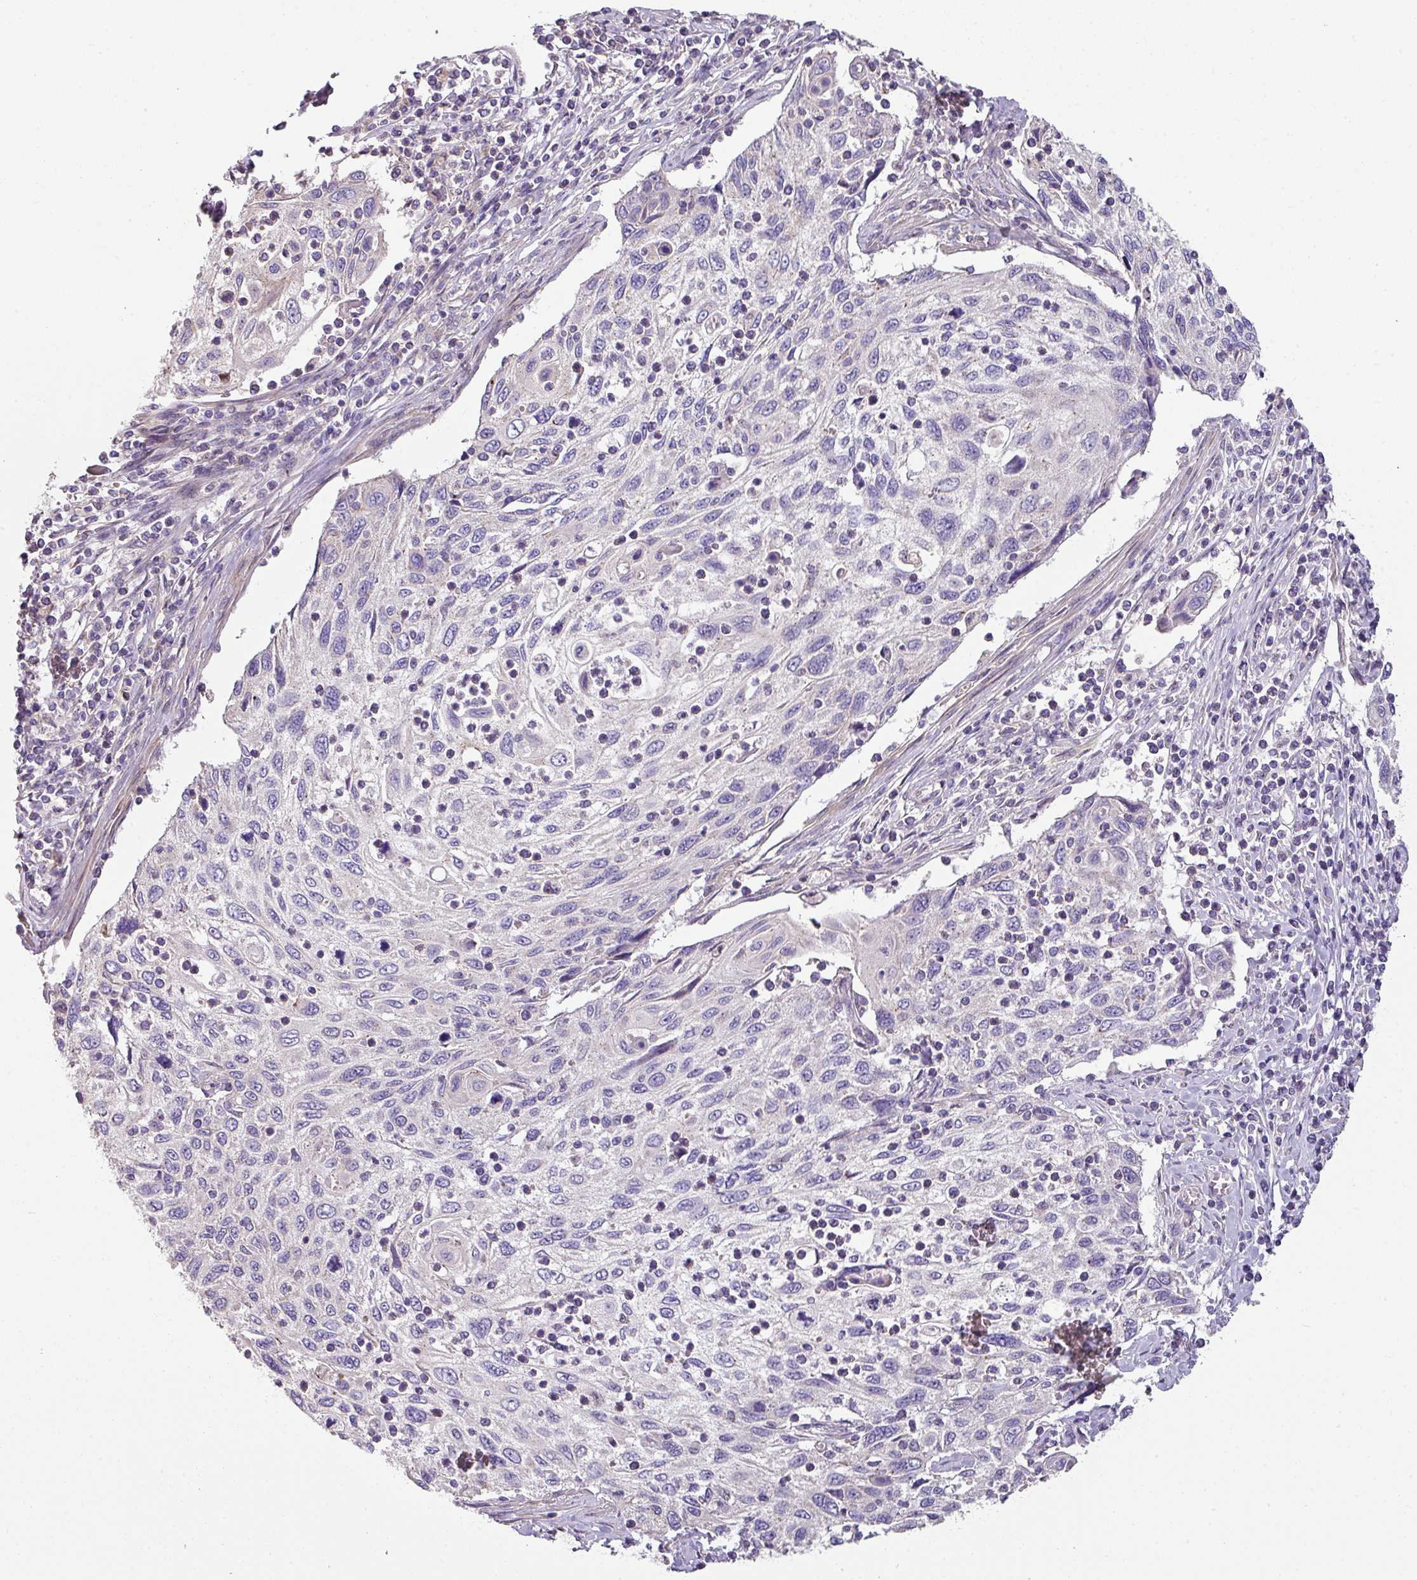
{"staining": {"intensity": "negative", "quantity": "none", "location": "none"}, "tissue": "cervical cancer", "cell_type": "Tumor cells", "image_type": "cancer", "snomed": [{"axis": "morphology", "description": "Squamous cell carcinoma, NOS"}, {"axis": "topography", "description": "Cervix"}], "caption": "The IHC micrograph has no significant positivity in tumor cells of cervical cancer tissue.", "gene": "LRRC9", "patient": {"sex": "female", "age": 70}}